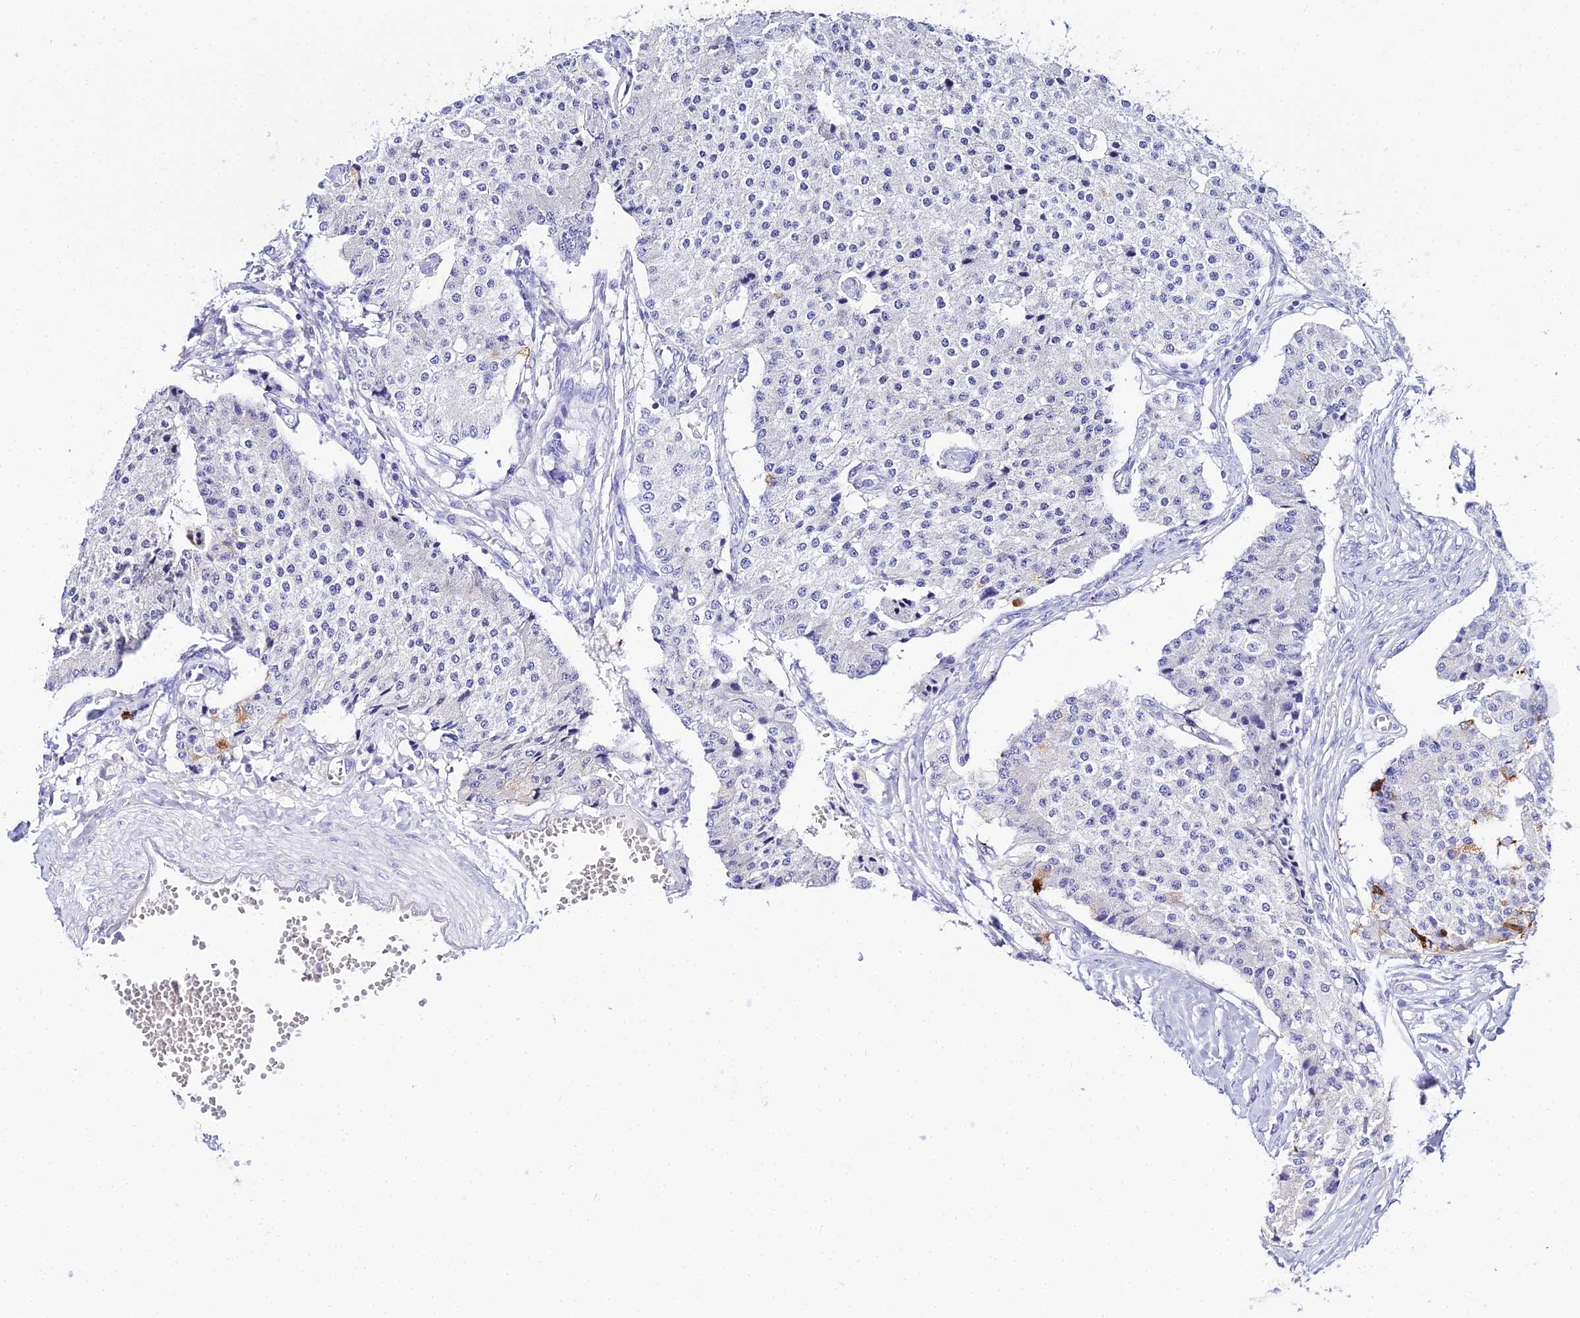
{"staining": {"intensity": "strong", "quantity": "<25%", "location": "cytoplasmic/membranous"}, "tissue": "carcinoid", "cell_type": "Tumor cells", "image_type": "cancer", "snomed": [{"axis": "morphology", "description": "Carcinoid, malignant, NOS"}, {"axis": "topography", "description": "Colon"}], "caption": "A high-resolution image shows immunohistochemistry staining of carcinoid, which displays strong cytoplasmic/membranous staining in approximately <25% of tumor cells.", "gene": "TUBA3D", "patient": {"sex": "female", "age": 52}}